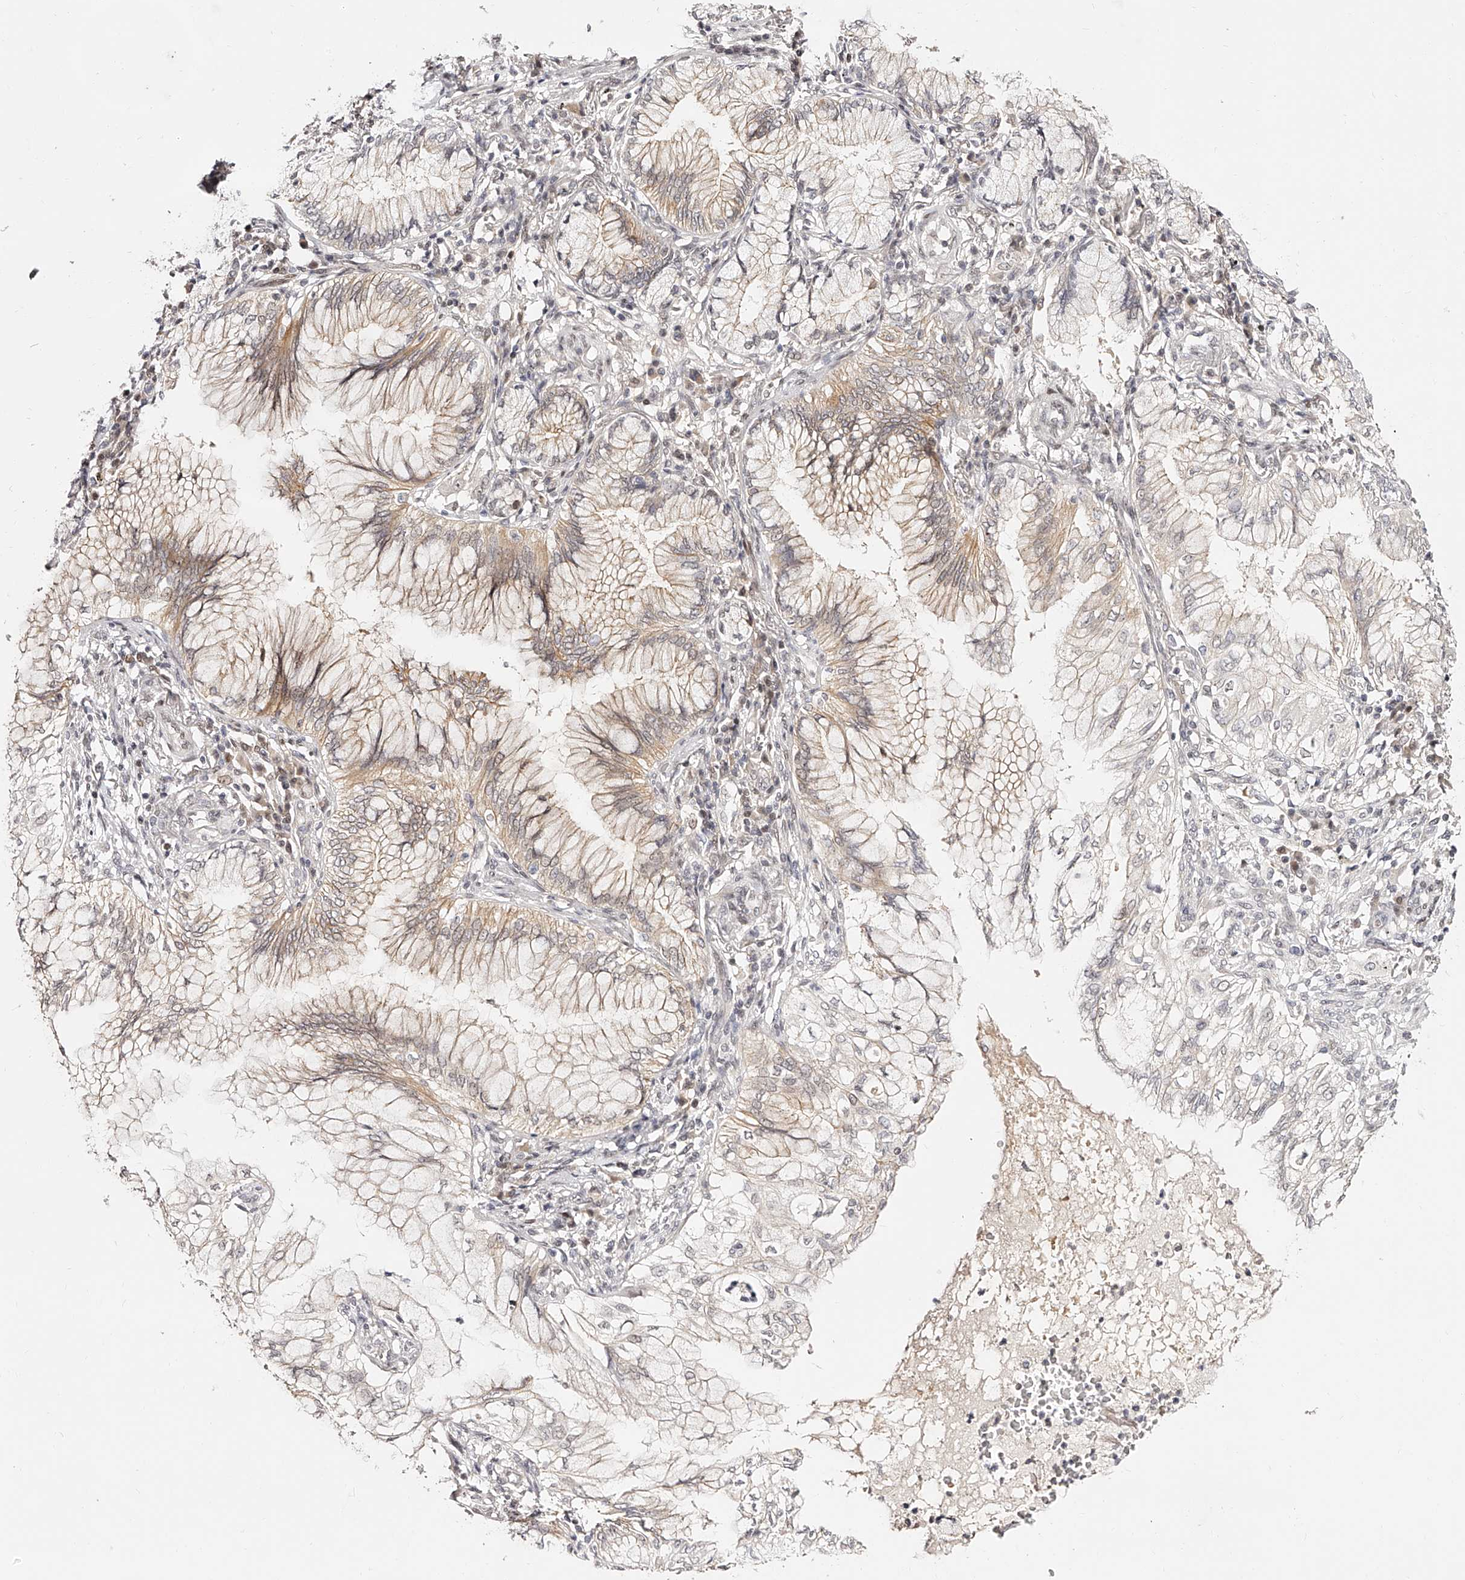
{"staining": {"intensity": "moderate", "quantity": "25%-75%", "location": "cytoplasmic/membranous,nuclear"}, "tissue": "lung cancer", "cell_type": "Tumor cells", "image_type": "cancer", "snomed": [{"axis": "morphology", "description": "Adenocarcinoma, NOS"}, {"axis": "topography", "description": "Lung"}], "caption": "Lung adenocarcinoma tissue demonstrates moderate cytoplasmic/membranous and nuclear positivity in approximately 25%-75% of tumor cells, visualized by immunohistochemistry. Immunohistochemistry (ihc) stains the protein in brown and the nuclei are stained blue.", "gene": "USF3", "patient": {"sex": "female", "age": 70}}